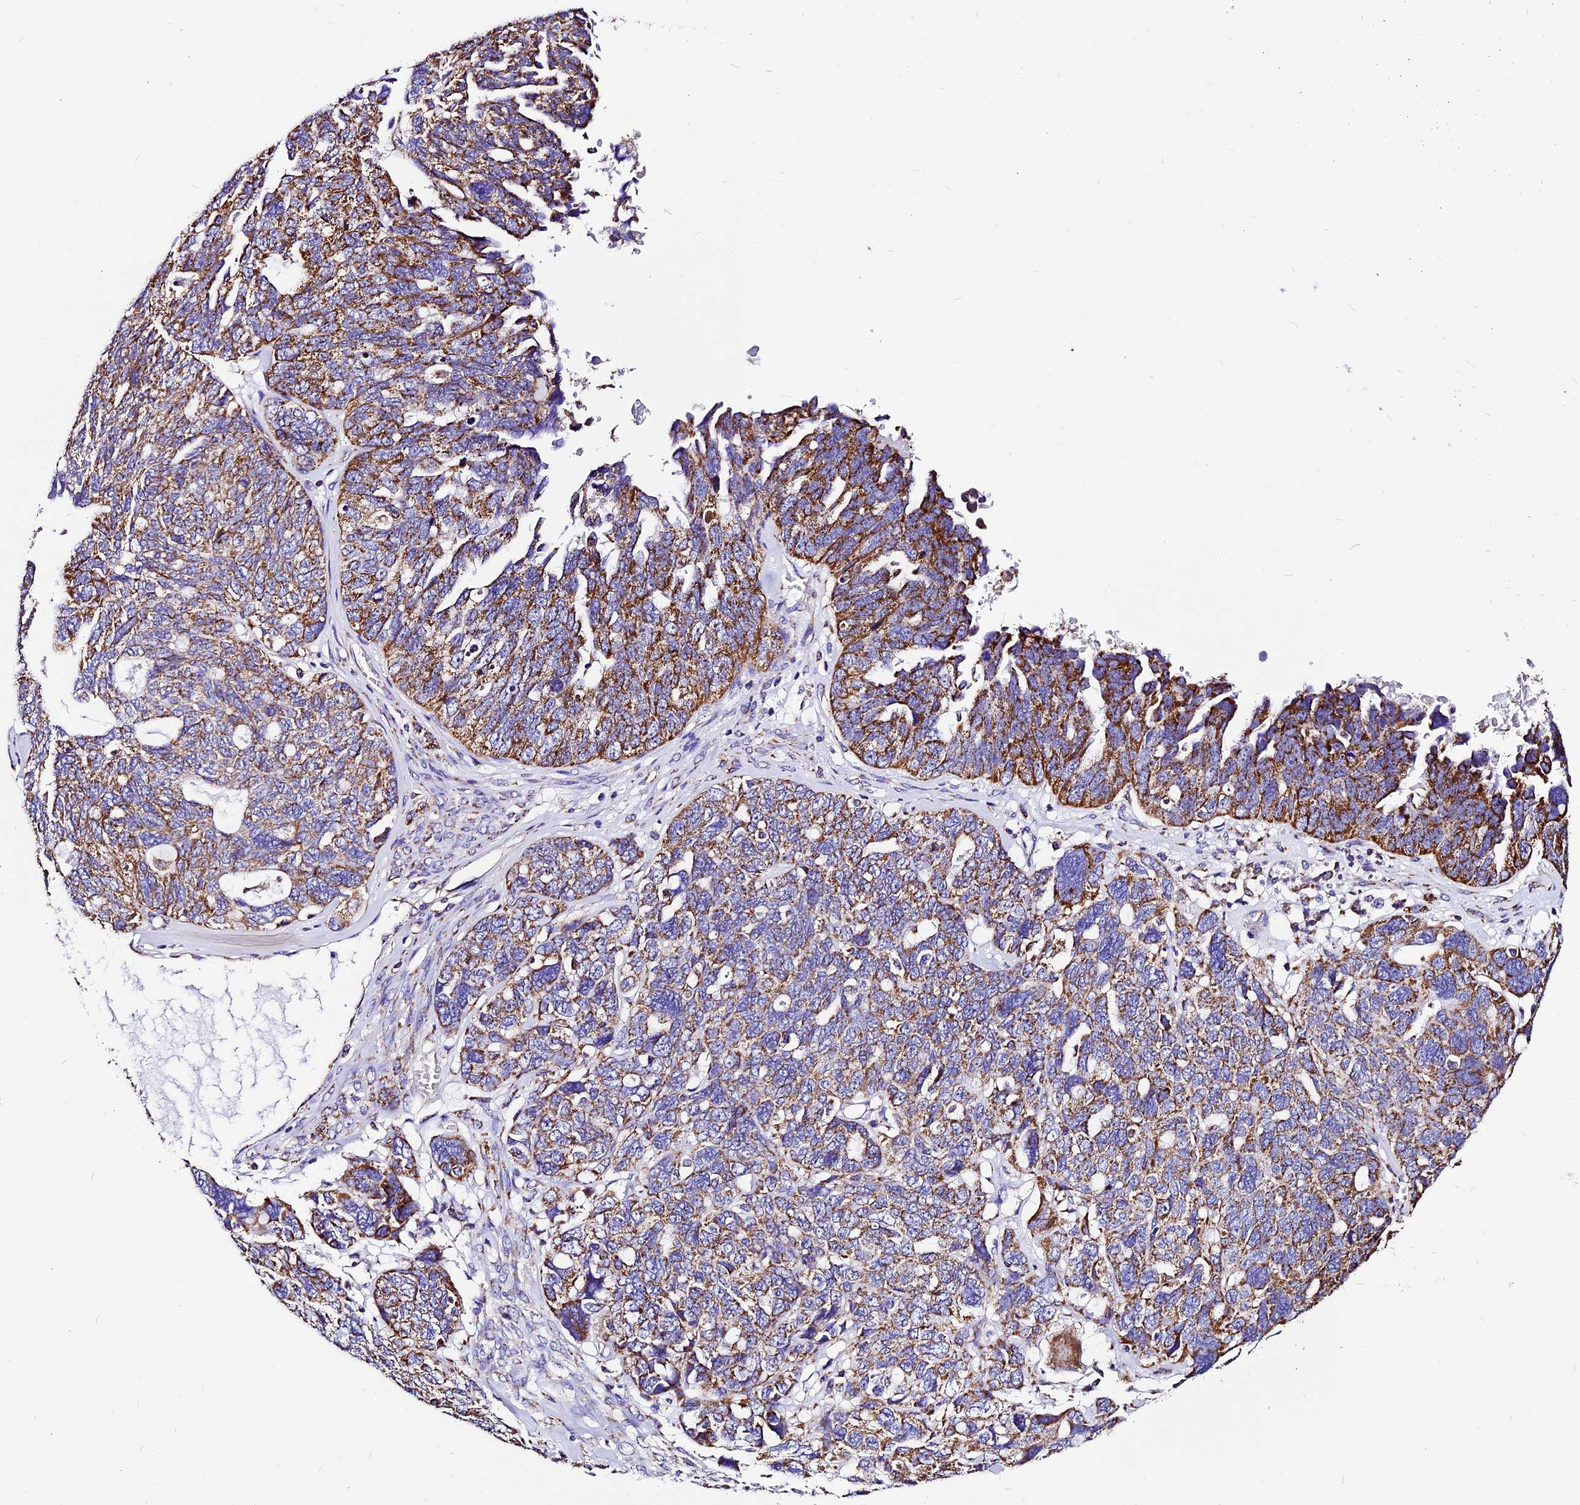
{"staining": {"intensity": "strong", "quantity": ">75%", "location": "cytoplasmic/membranous"}, "tissue": "ovarian cancer", "cell_type": "Tumor cells", "image_type": "cancer", "snomed": [{"axis": "morphology", "description": "Cystadenocarcinoma, serous, NOS"}, {"axis": "topography", "description": "Ovary"}], "caption": "IHC of human ovarian cancer reveals high levels of strong cytoplasmic/membranous staining in about >75% of tumor cells.", "gene": "DCAF5", "patient": {"sex": "female", "age": 79}}